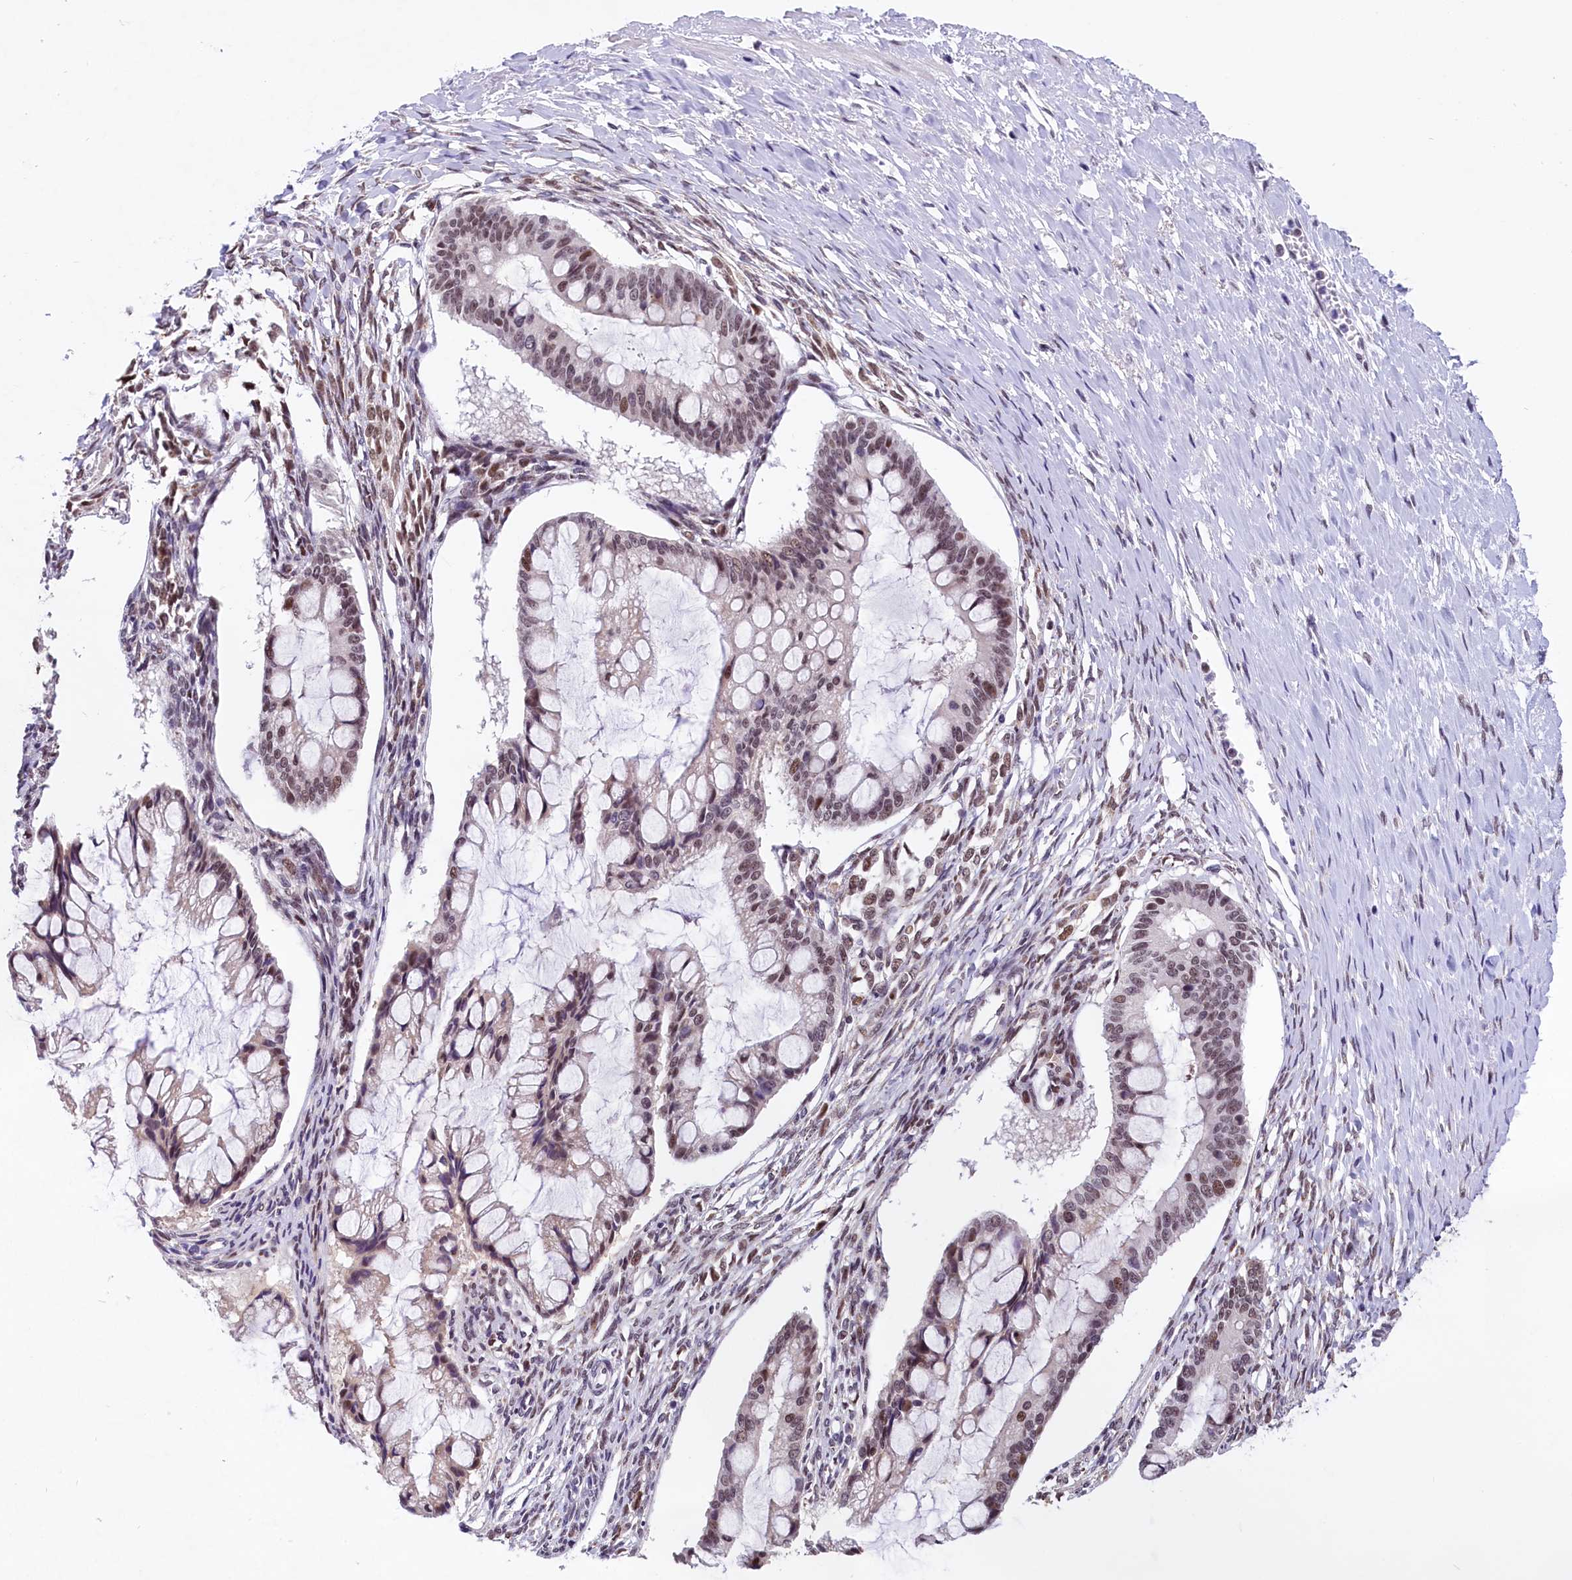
{"staining": {"intensity": "weak", "quantity": ">75%", "location": "nuclear"}, "tissue": "ovarian cancer", "cell_type": "Tumor cells", "image_type": "cancer", "snomed": [{"axis": "morphology", "description": "Cystadenocarcinoma, mucinous, NOS"}, {"axis": "topography", "description": "Ovary"}], "caption": "This is an image of immunohistochemistry staining of ovarian mucinous cystadenocarcinoma, which shows weak expression in the nuclear of tumor cells.", "gene": "CDYL2", "patient": {"sex": "female", "age": 73}}